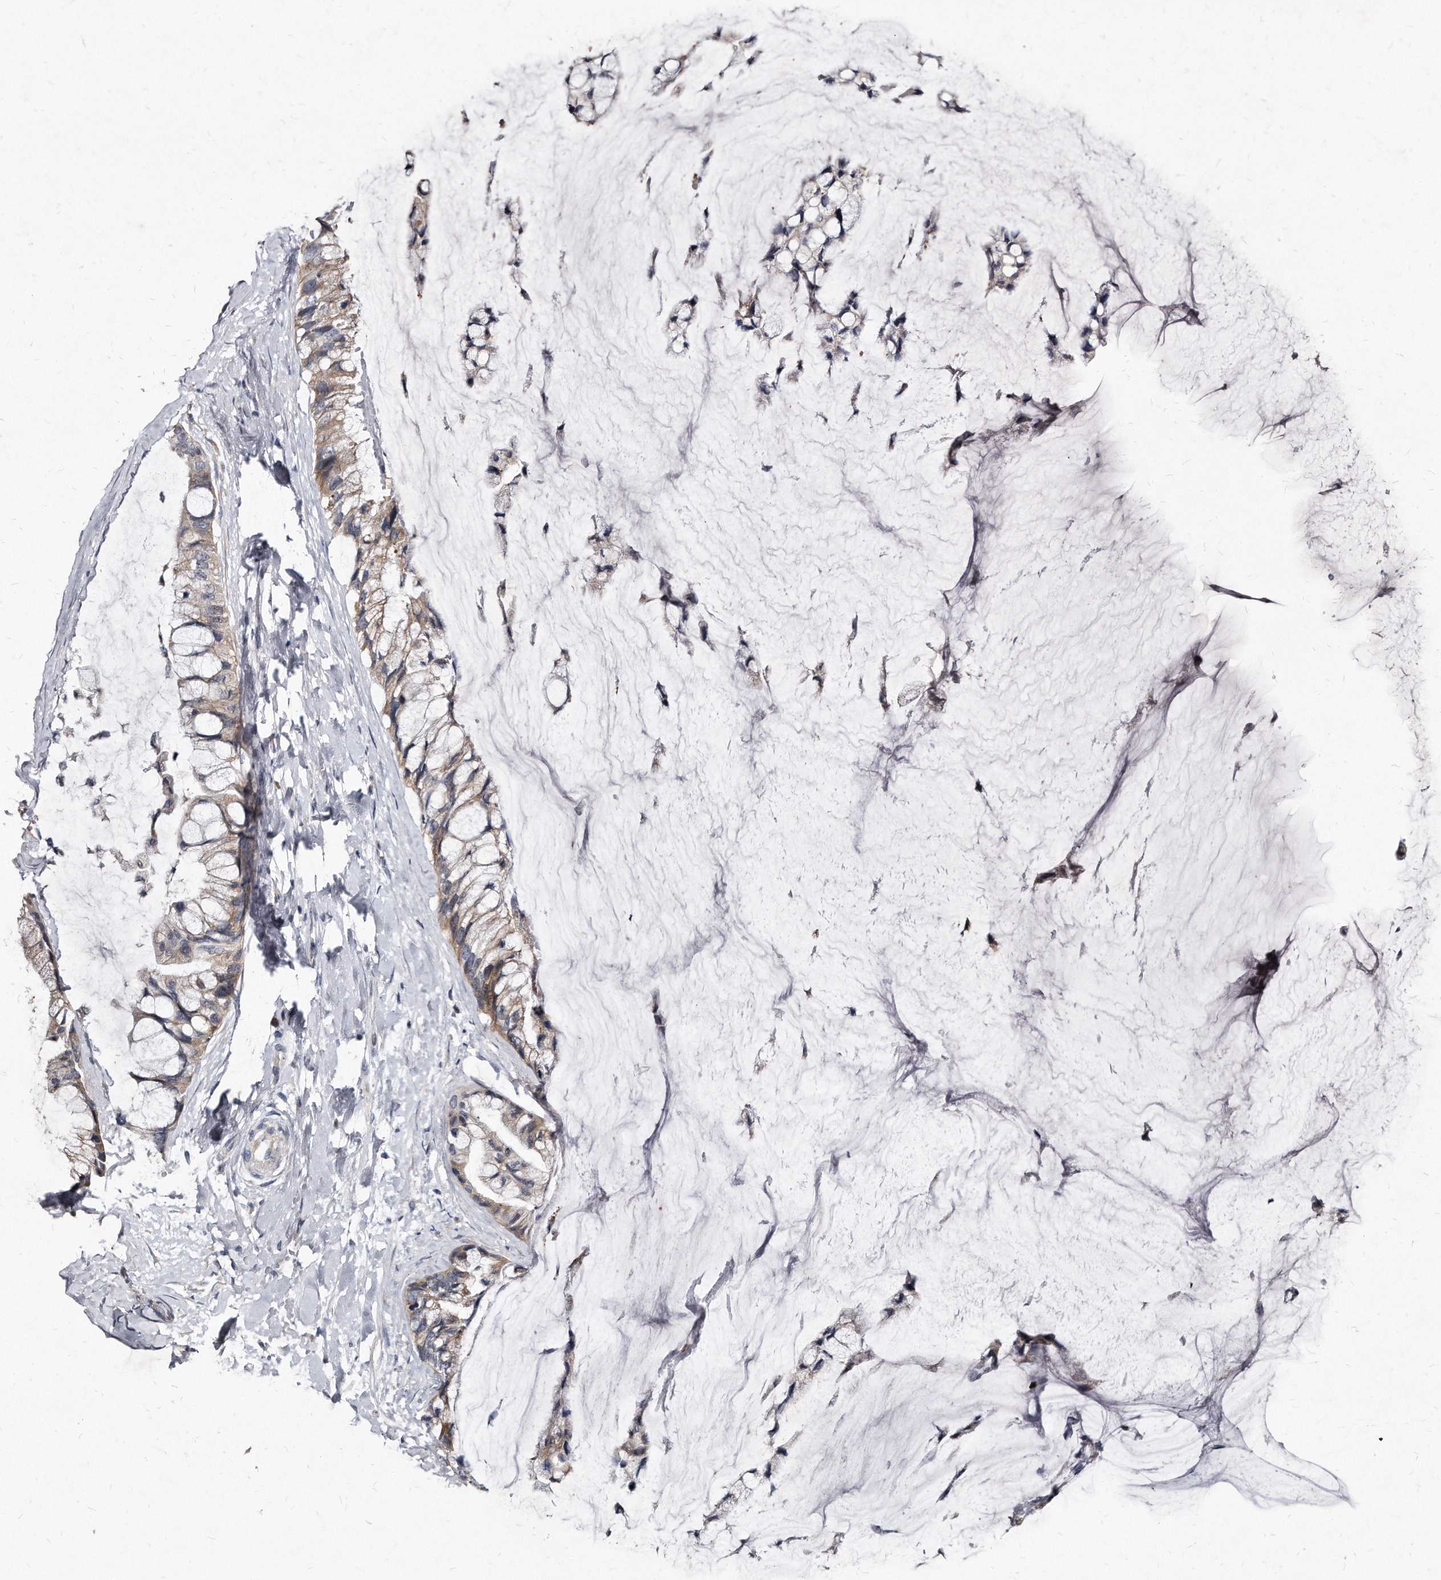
{"staining": {"intensity": "weak", "quantity": "25%-75%", "location": "cytoplasmic/membranous"}, "tissue": "ovarian cancer", "cell_type": "Tumor cells", "image_type": "cancer", "snomed": [{"axis": "morphology", "description": "Cystadenocarcinoma, mucinous, NOS"}, {"axis": "topography", "description": "Ovary"}], "caption": "This histopathology image reveals immunohistochemistry (IHC) staining of human ovarian cancer (mucinous cystadenocarcinoma), with low weak cytoplasmic/membranous expression in about 25%-75% of tumor cells.", "gene": "KLHDC3", "patient": {"sex": "female", "age": 39}}